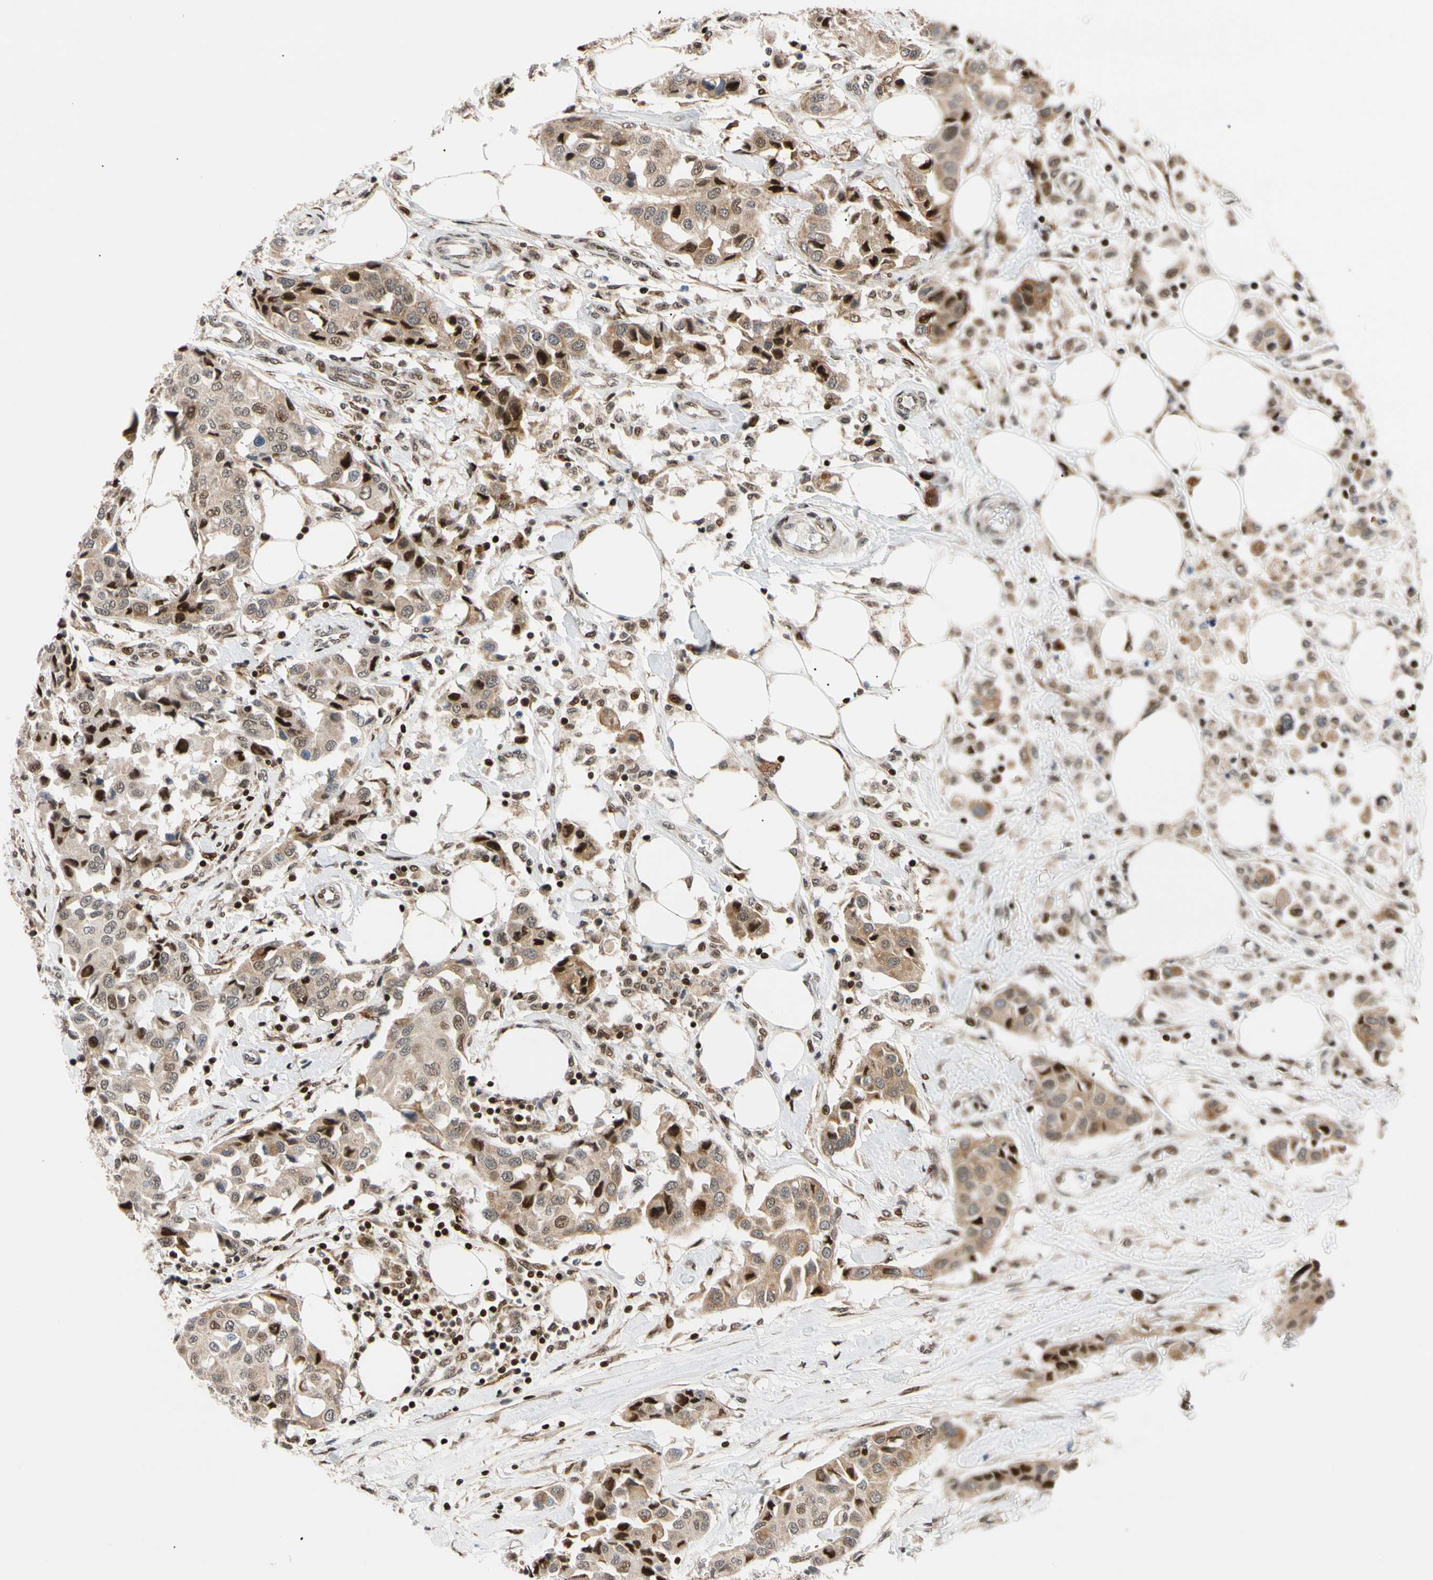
{"staining": {"intensity": "strong", "quantity": "25%-75%", "location": "nuclear"}, "tissue": "breast cancer", "cell_type": "Tumor cells", "image_type": "cancer", "snomed": [{"axis": "morphology", "description": "Duct carcinoma"}, {"axis": "topography", "description": "Breast"}], "caption": "Breast invasive ductal carcinoma stained for a protein reveals strong nuclear positivity in tumor cells. Using DAB (3,3'-diaminobenzidine) (brown) and hematoxylin (blue) stains, captured at high magnification using brightfield microscopy.", "gene": "E2F1", "patient": {"sex": "female", "age": 80}}